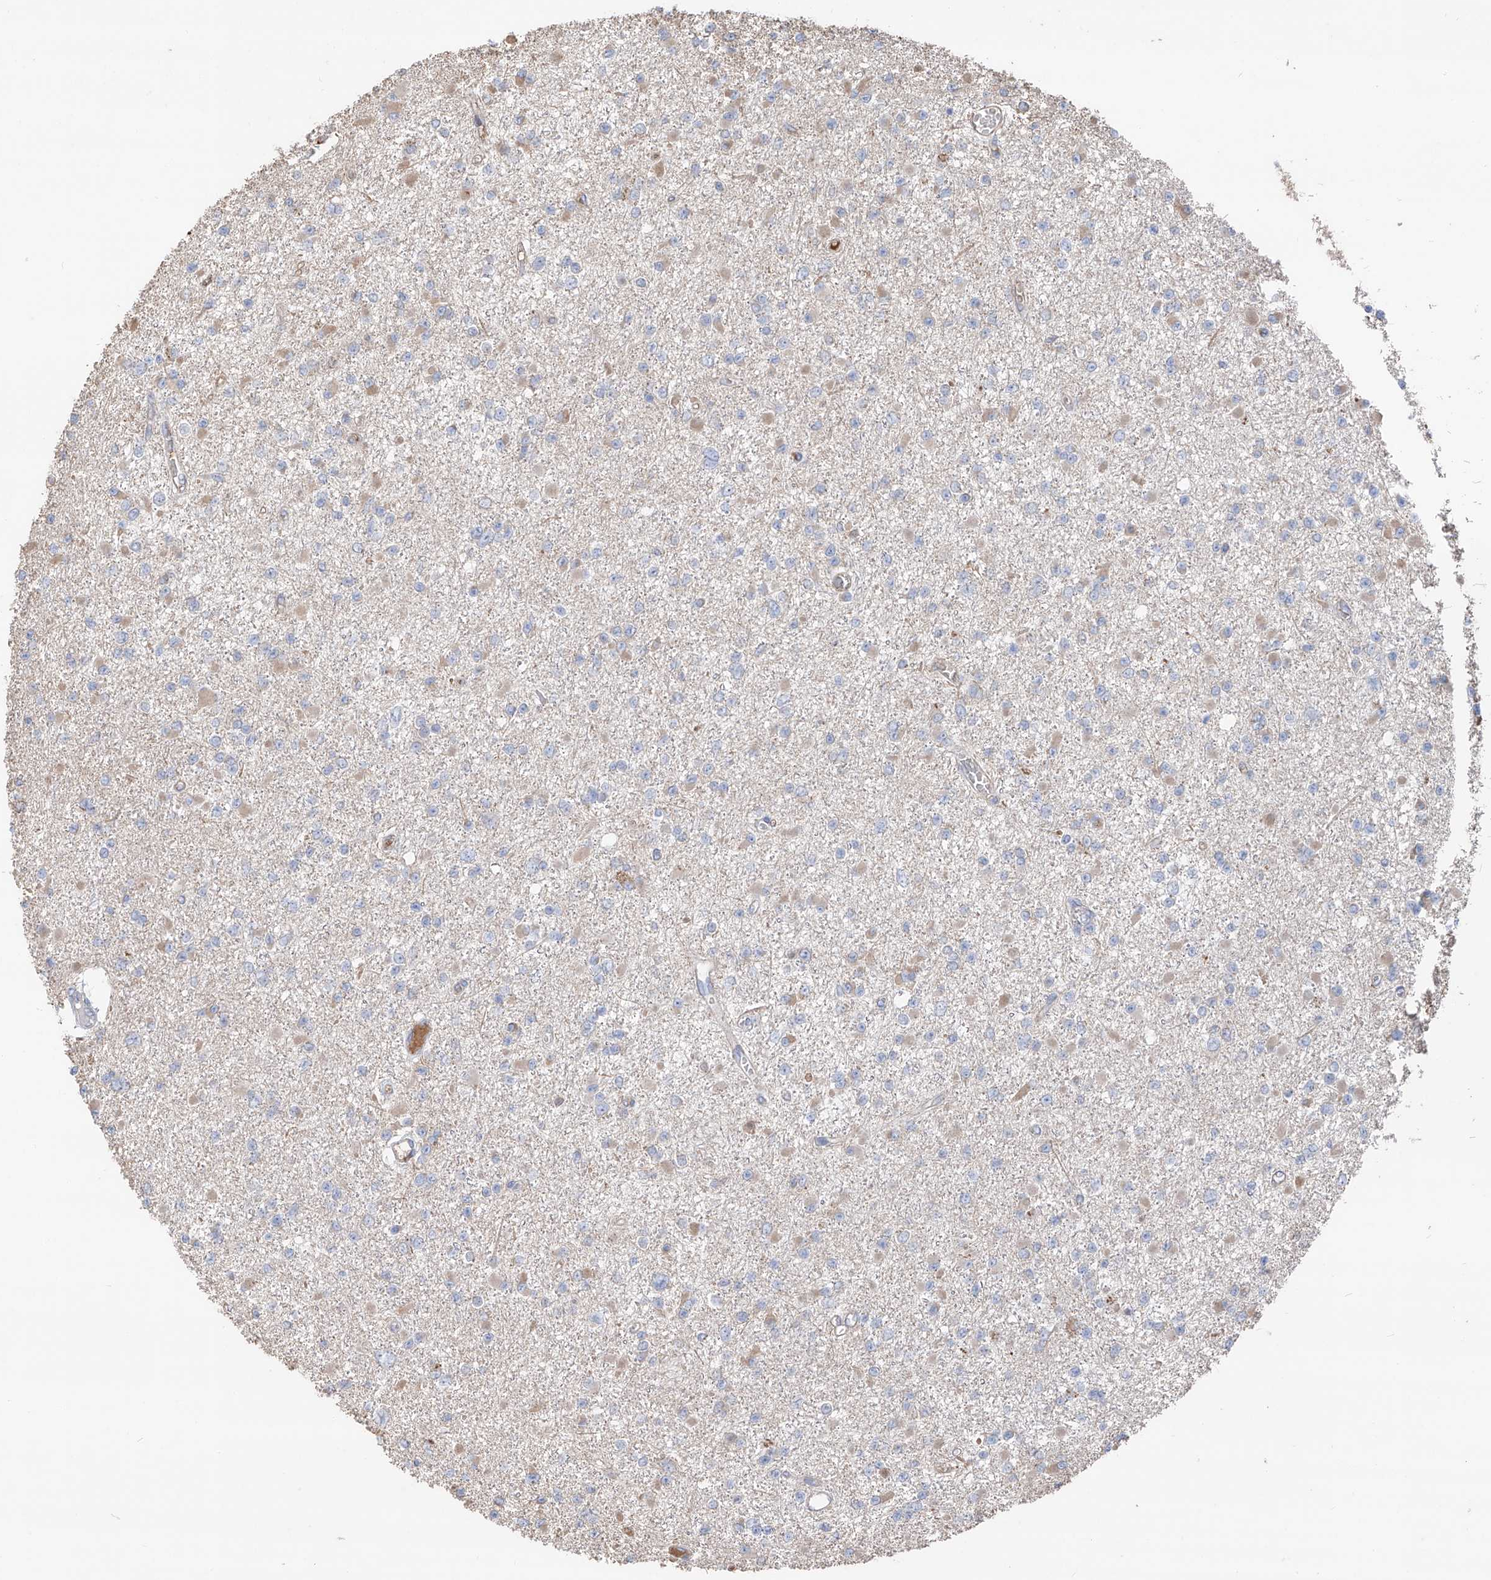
{"staining": {"intensity": "negative", "quantity": "none", "location": "none"}, "tissue": "glioma", "cell_type": "Tumor cells", "image_type": "cancer", "snomed": [{"axis": "morphology", "description": "Glioma, malignant, Low grade"}, {"axis": "topography", "description": "Brain"}], "caption": "Human malignant glioma (low-grade) stained for a protein using IHC demonstrates no expression in tumor cells.", "gene": "EDN1", "patient": {"sex": "female", "age": 22}}